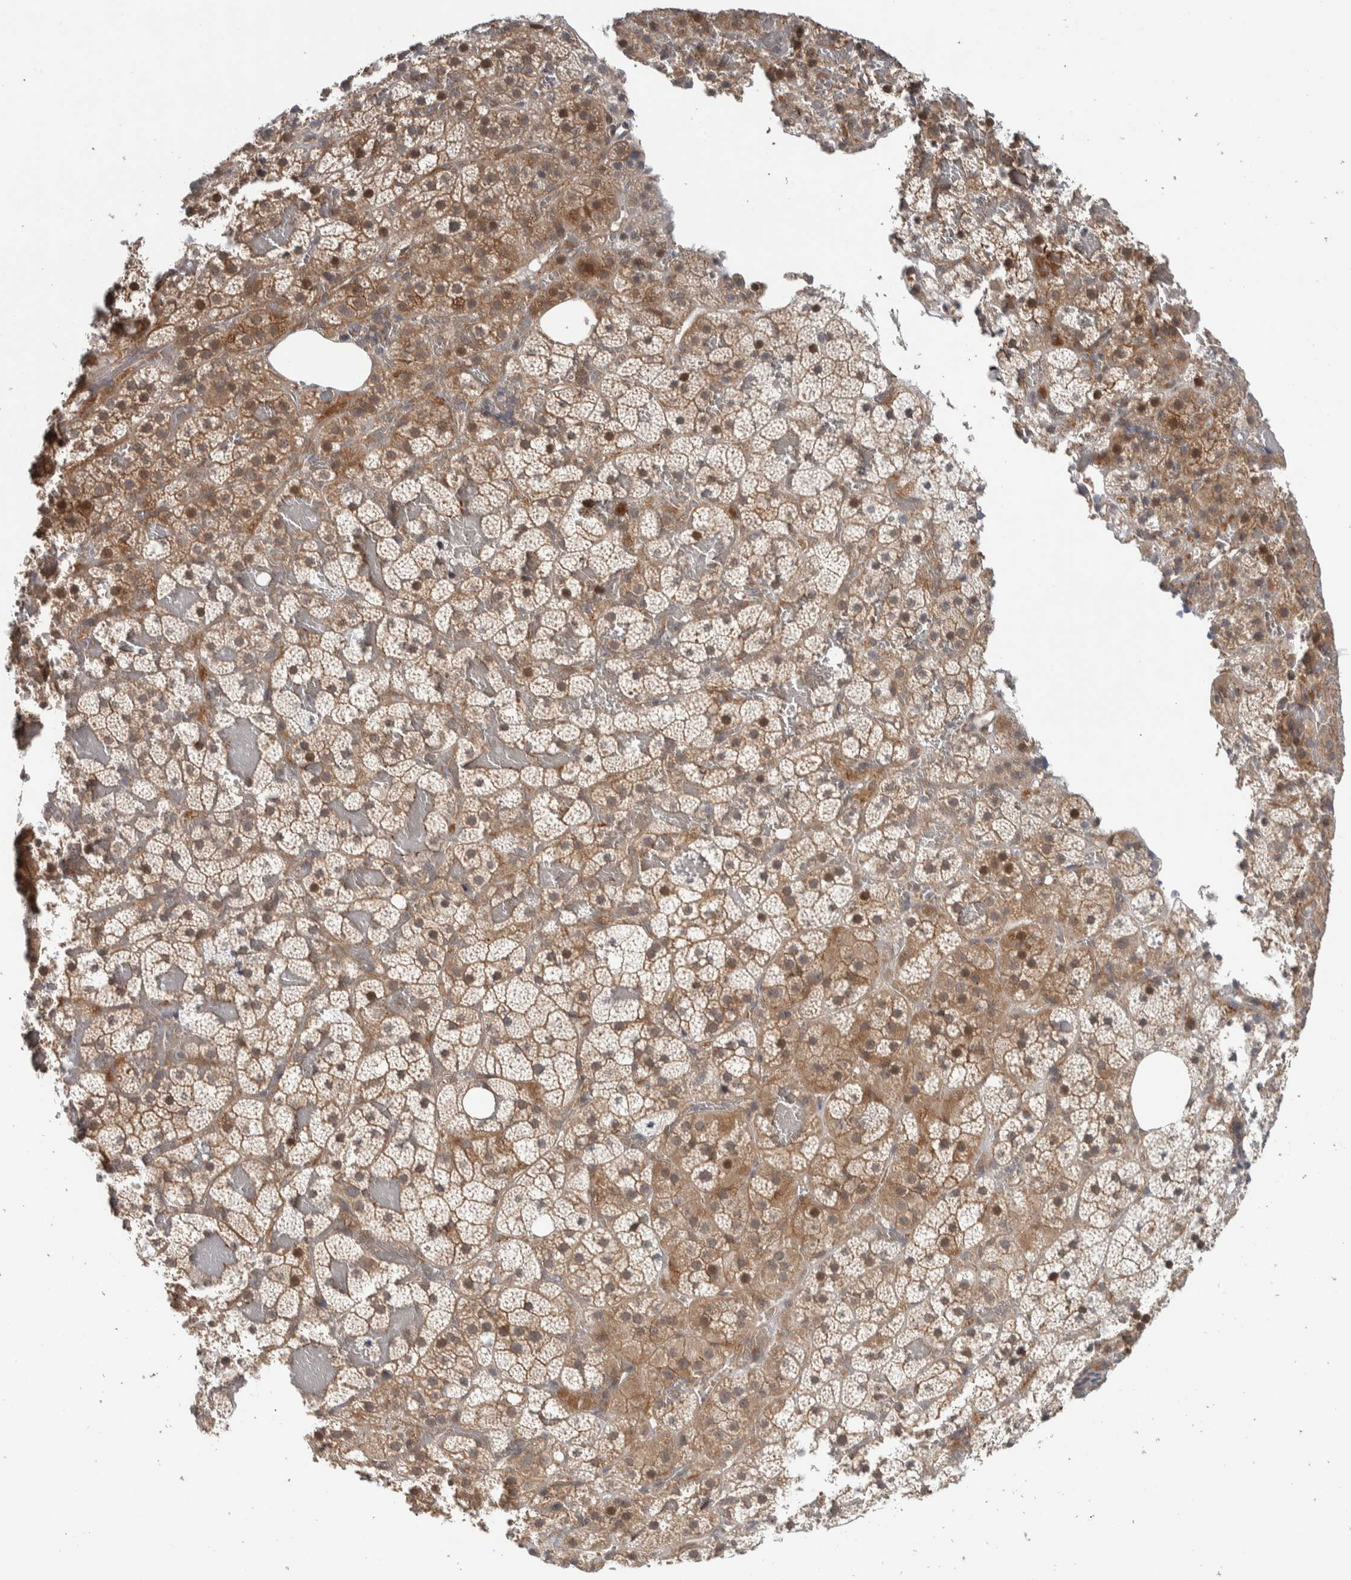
{"staining": {"intensity": "moderate", "quantity": ">75%", "location": "cytoplasmic/membranous"}, "tissue": "adrenal gland", "cell_type": "Glandular cells", "image_type": "normal", "snomed": [{"axis": "morphology", "description": "Normal tissue, NOS"}, {"axis": "topography", "description": "Adrenal gland"}], "caption": "Protein staining of unremarkable adrenal gland exhibits moderate cytoplasmic/membranous positivity in about >75% of glandular cells. Nuclei are stained in blue.", "gene": "TBC1D31", "patient": {"sex": "female", "age": 59}}